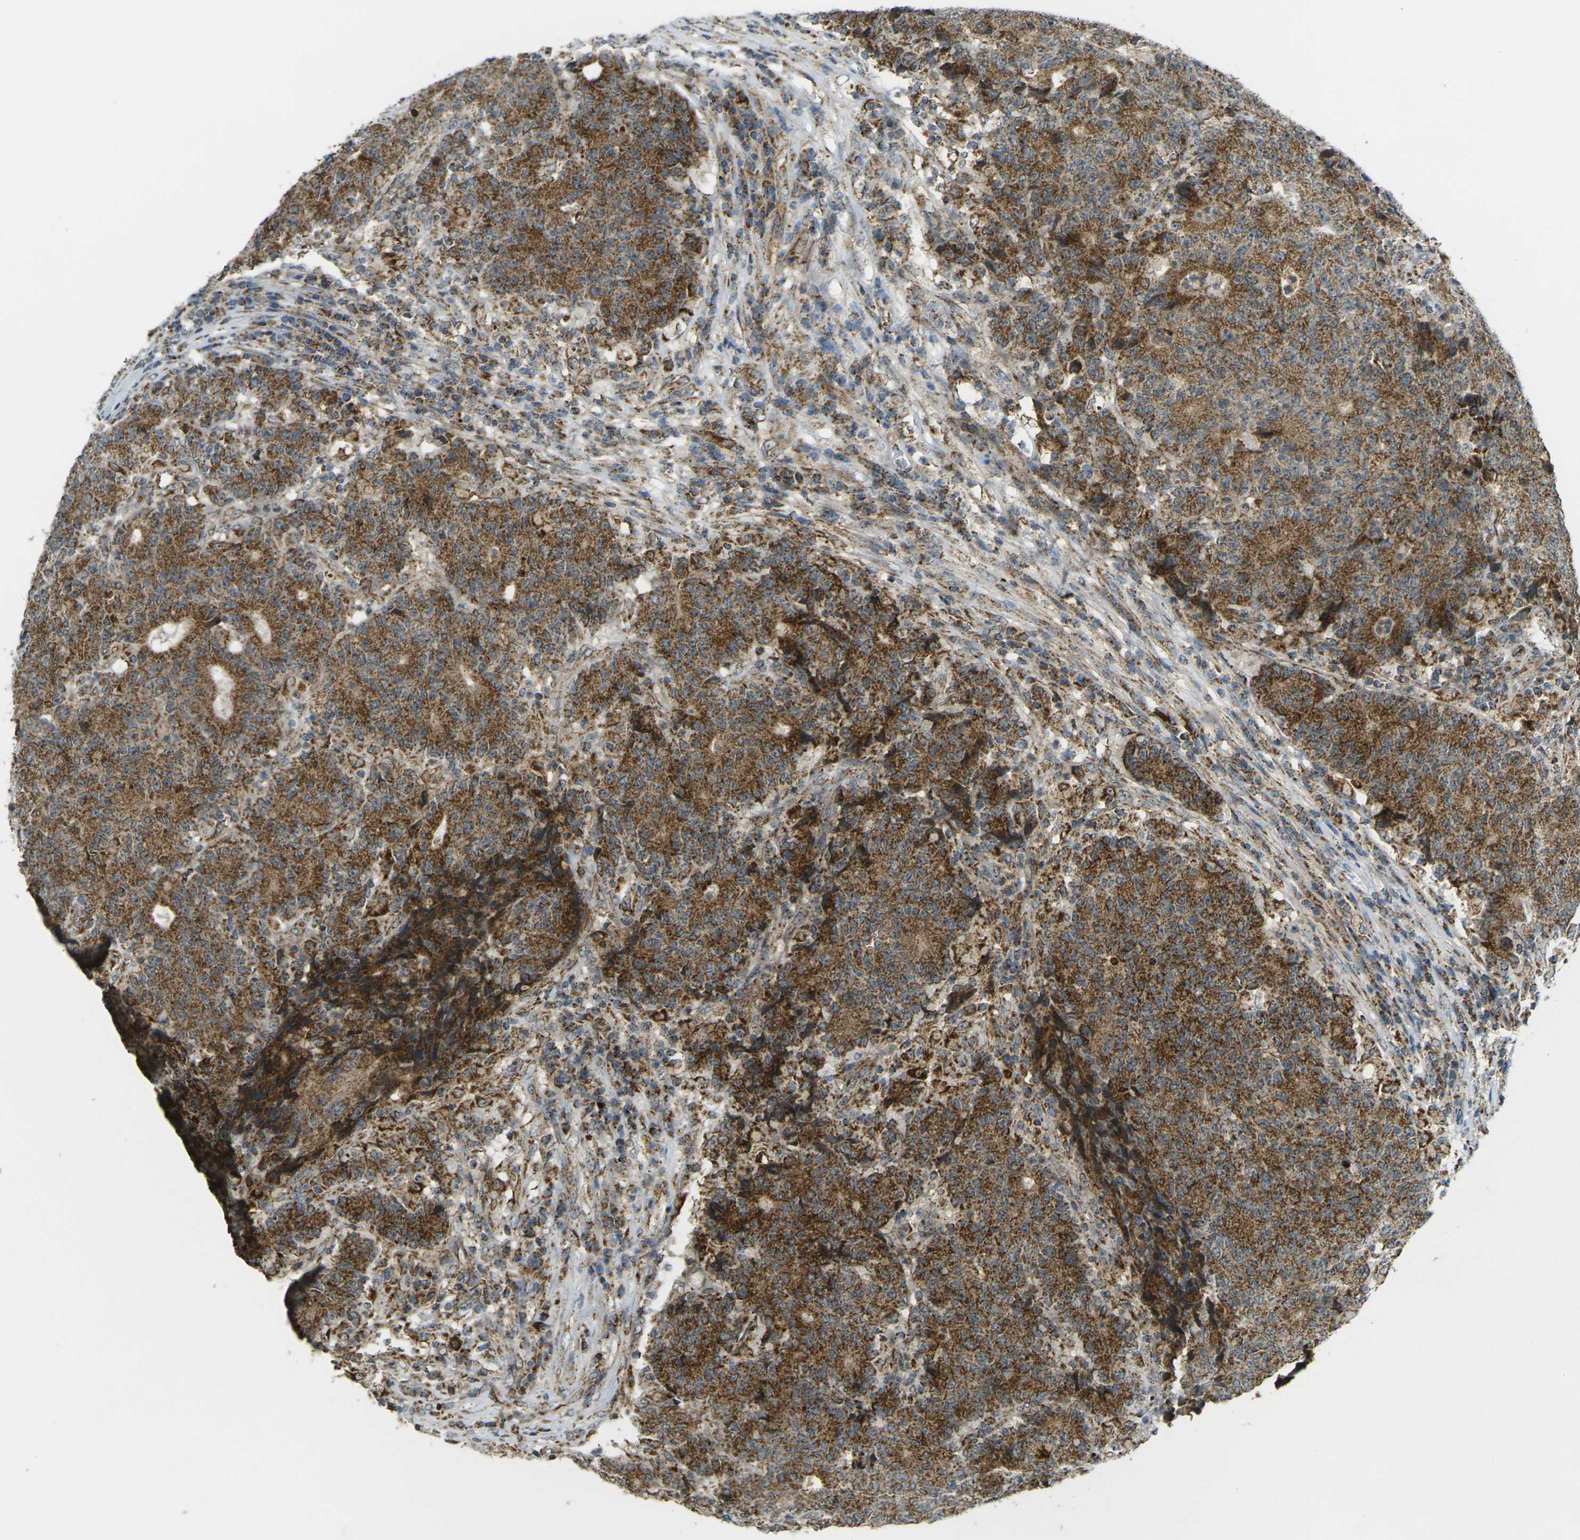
{"staining": {"intensity": "moderate", "quantity": ">75%", "location": "cytoplasmic/membranous"}, "tissue": "colorectal cancer", "cell_type": "Tumor cells", "image_type": "cancer", "snomed": [{"axis": "morphology", "description": "Normal tissue, NOS"}, {"axis": "morphology", "description": "Adenocarcinoma, NOS"}, {"axis": "topography", "description": "Colon"}], "caption": "A high-resolution image shows immunohistochemistry staining of colorectal adenocarcinoma, which exhibits moderate cytoplasmic/membranous staining in about >75% of tumor cells.", "gene": "IGF1R", "patient": {"sex": "female", "age": 75}}